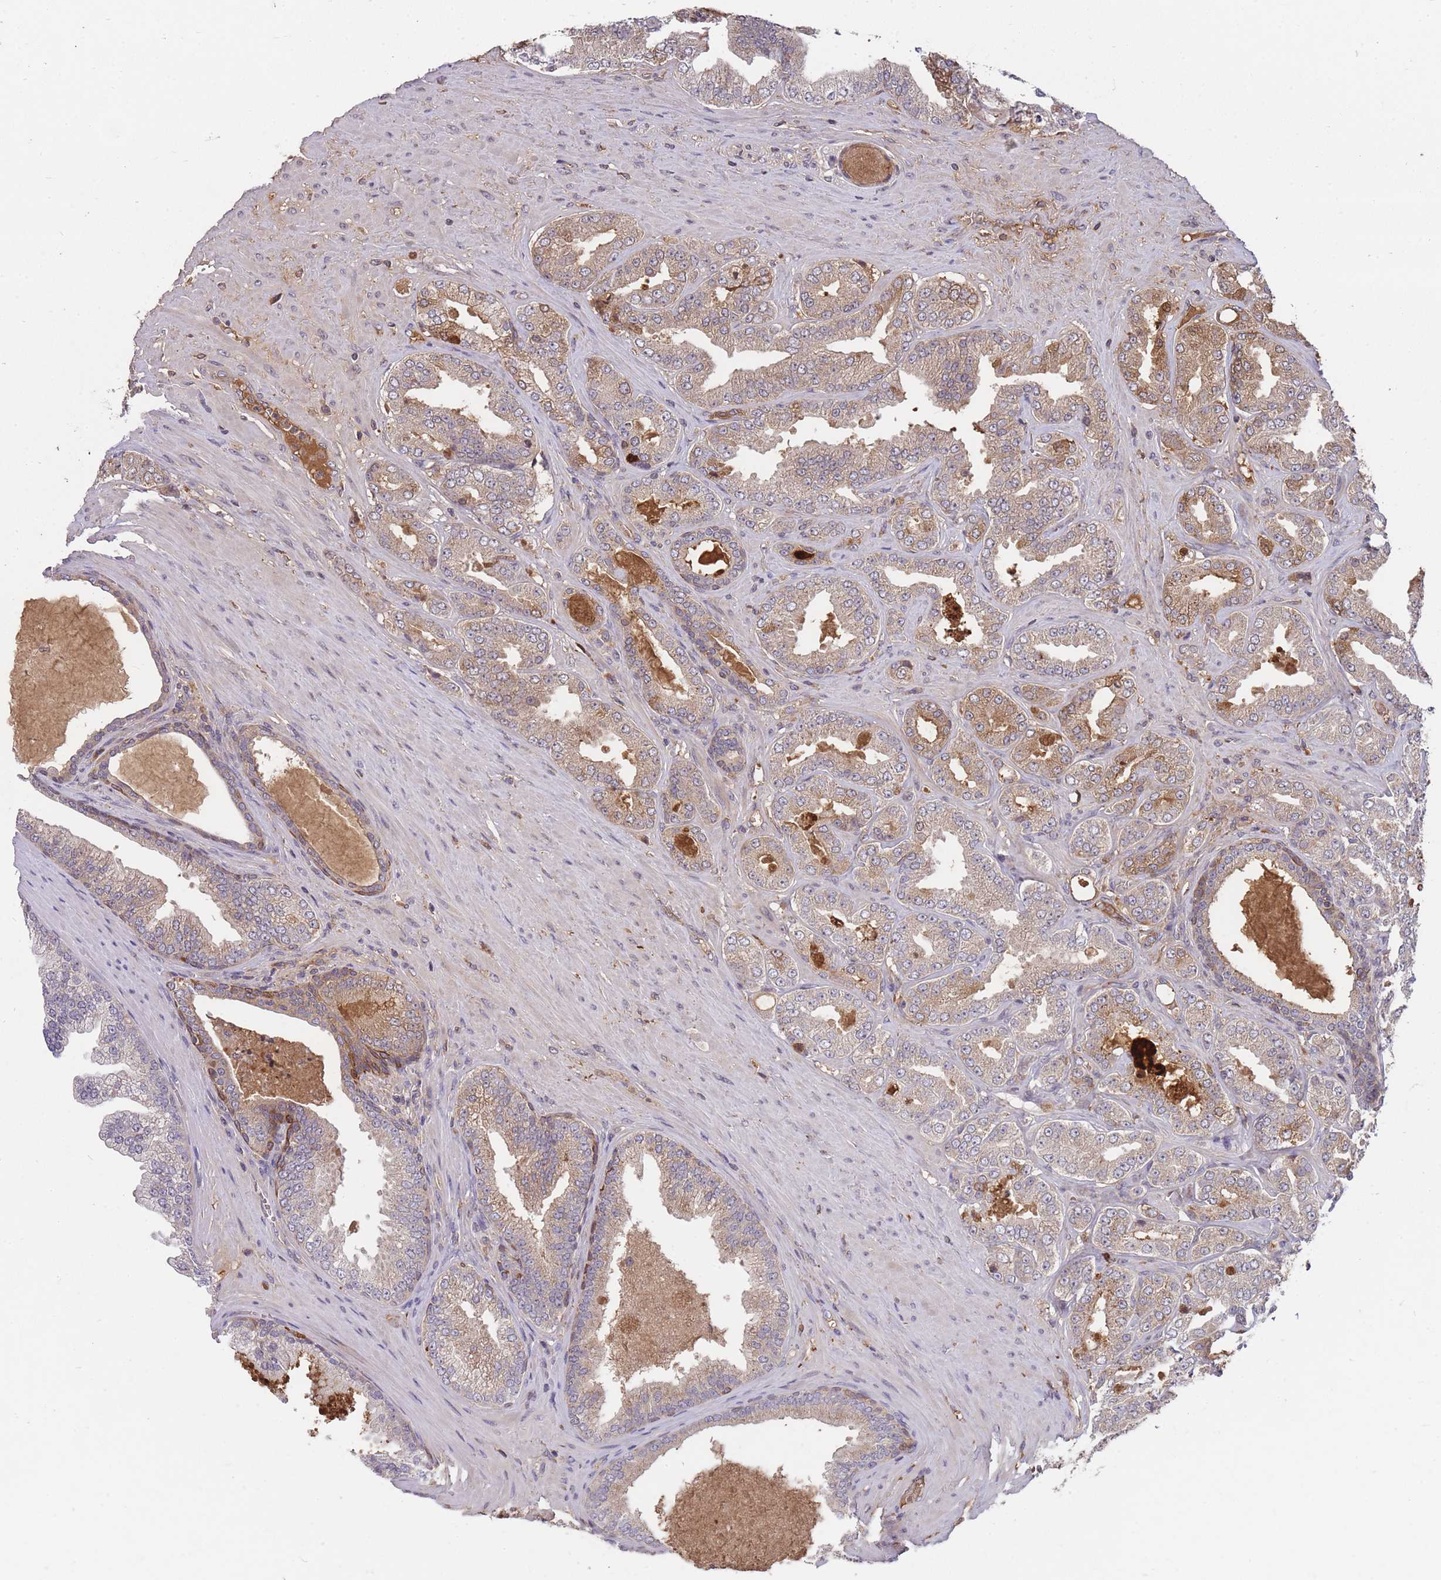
{"staining": {"intensity": "moderate", "quantity": "25%-75%", "location": "cytoplasmic/membranous"}, "tissue": "prostate cancer", "cell_type": "Tumor cells", "image_type": "cancer", "snomed": [{"axis": "morphology", "description": "Adenocarcinoma, Low grade"}, {"axis": "topography", "description": "Prostate"}], "caption": "Prostate adenocarcinoma (low-grade) stained with DAB IHC demonstrates medium levels of moderate cytoplasmic/membranous positivity in about 25%-75% of tumor cells.", "gene": "RALGDS", "patient": {"sex": "male", "age": 63}}